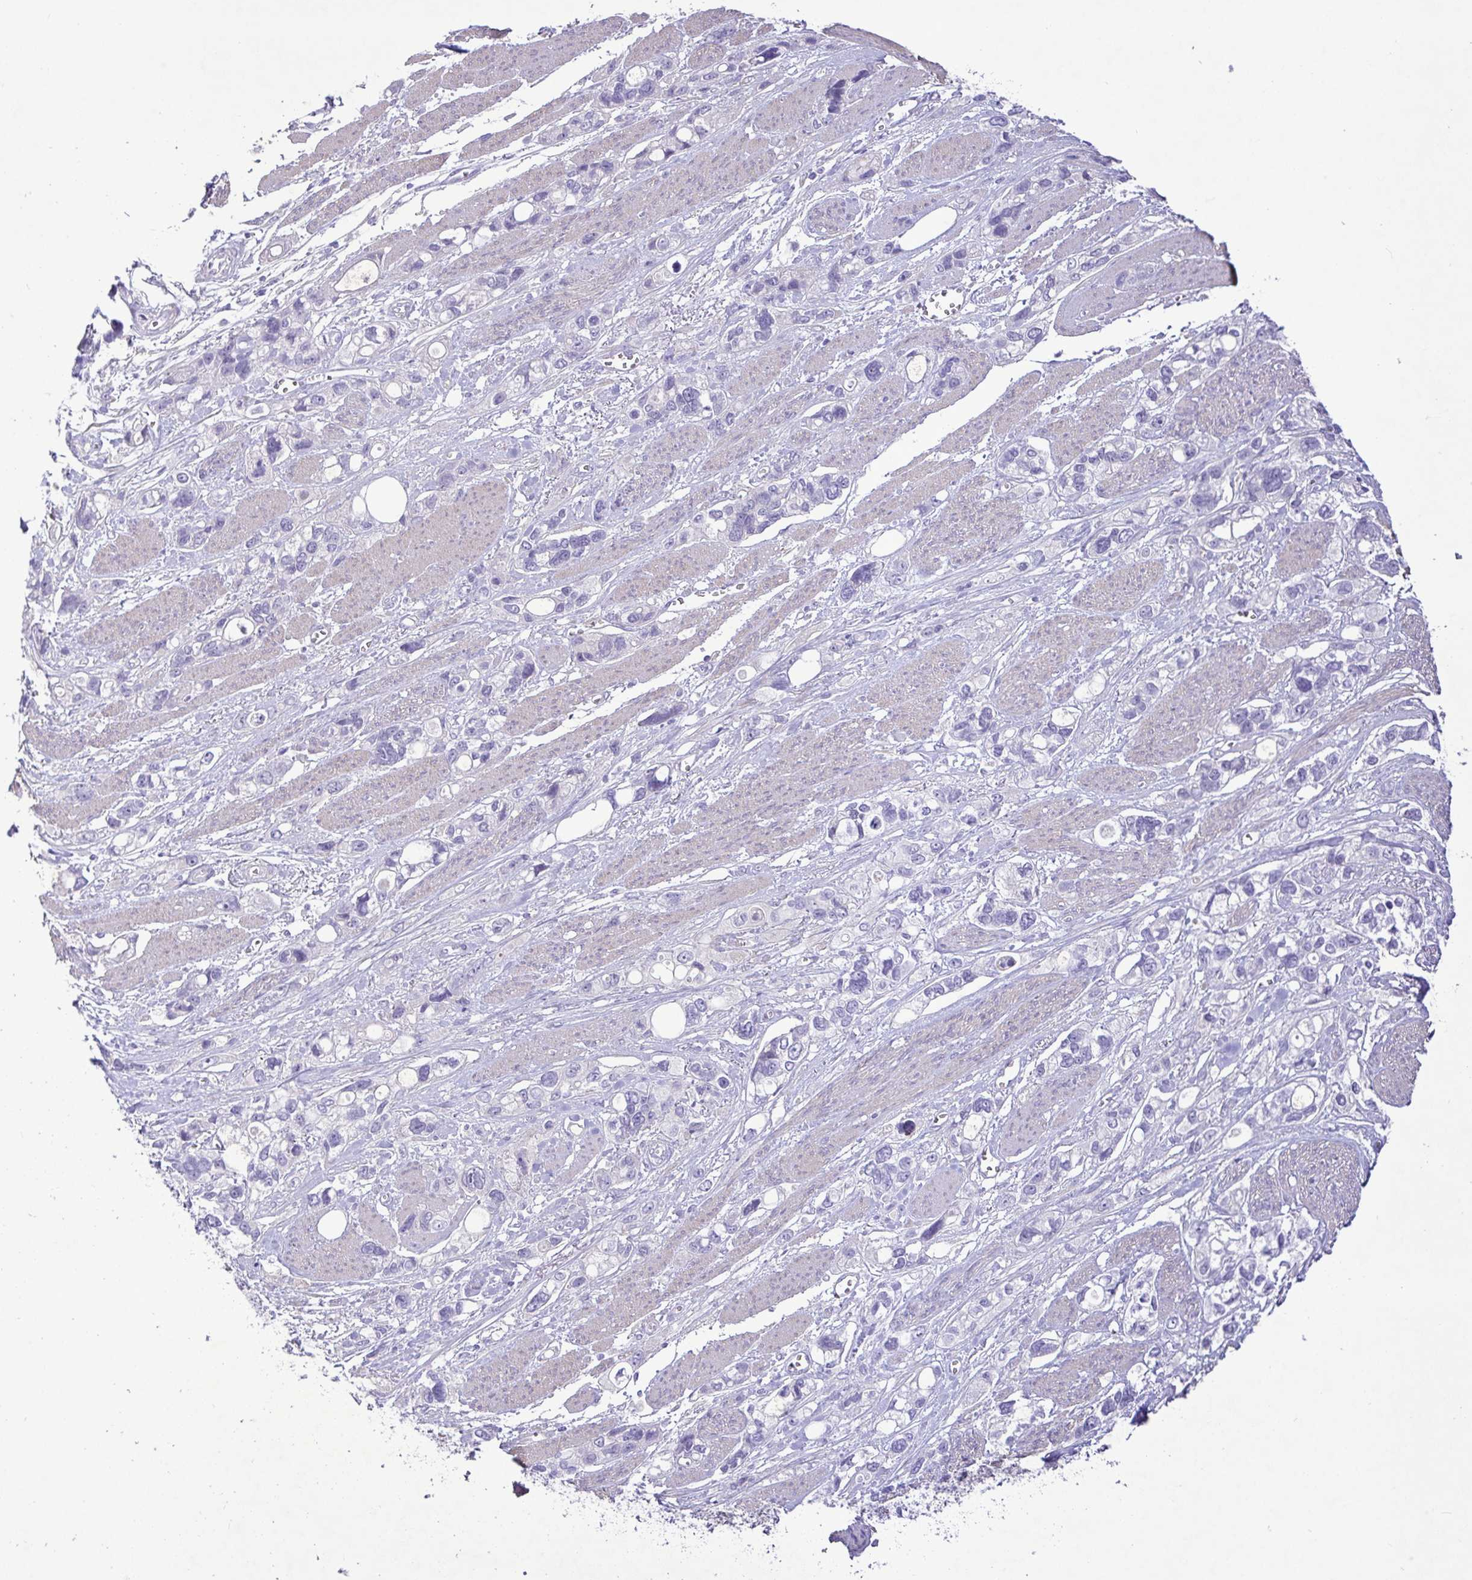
{"staining": {"intensity": "negative", "quantity": "none", "location": "none"}, "tissue": "stomach cancer", "cell_type": "Tumor cells", "image_type": "cancer", "snomed": [{"axis": "morphology", "description": "Adenocarcinoma, NOS"}, {"axis": "topography", "description": "Stomach, upper"}], "caption": "The photomicrograph exhibits no staining of tumor cells in stomach adenocarcinoma.", "gene": "FAM86B1", "patient": {"sex": "female", "age": 81}}